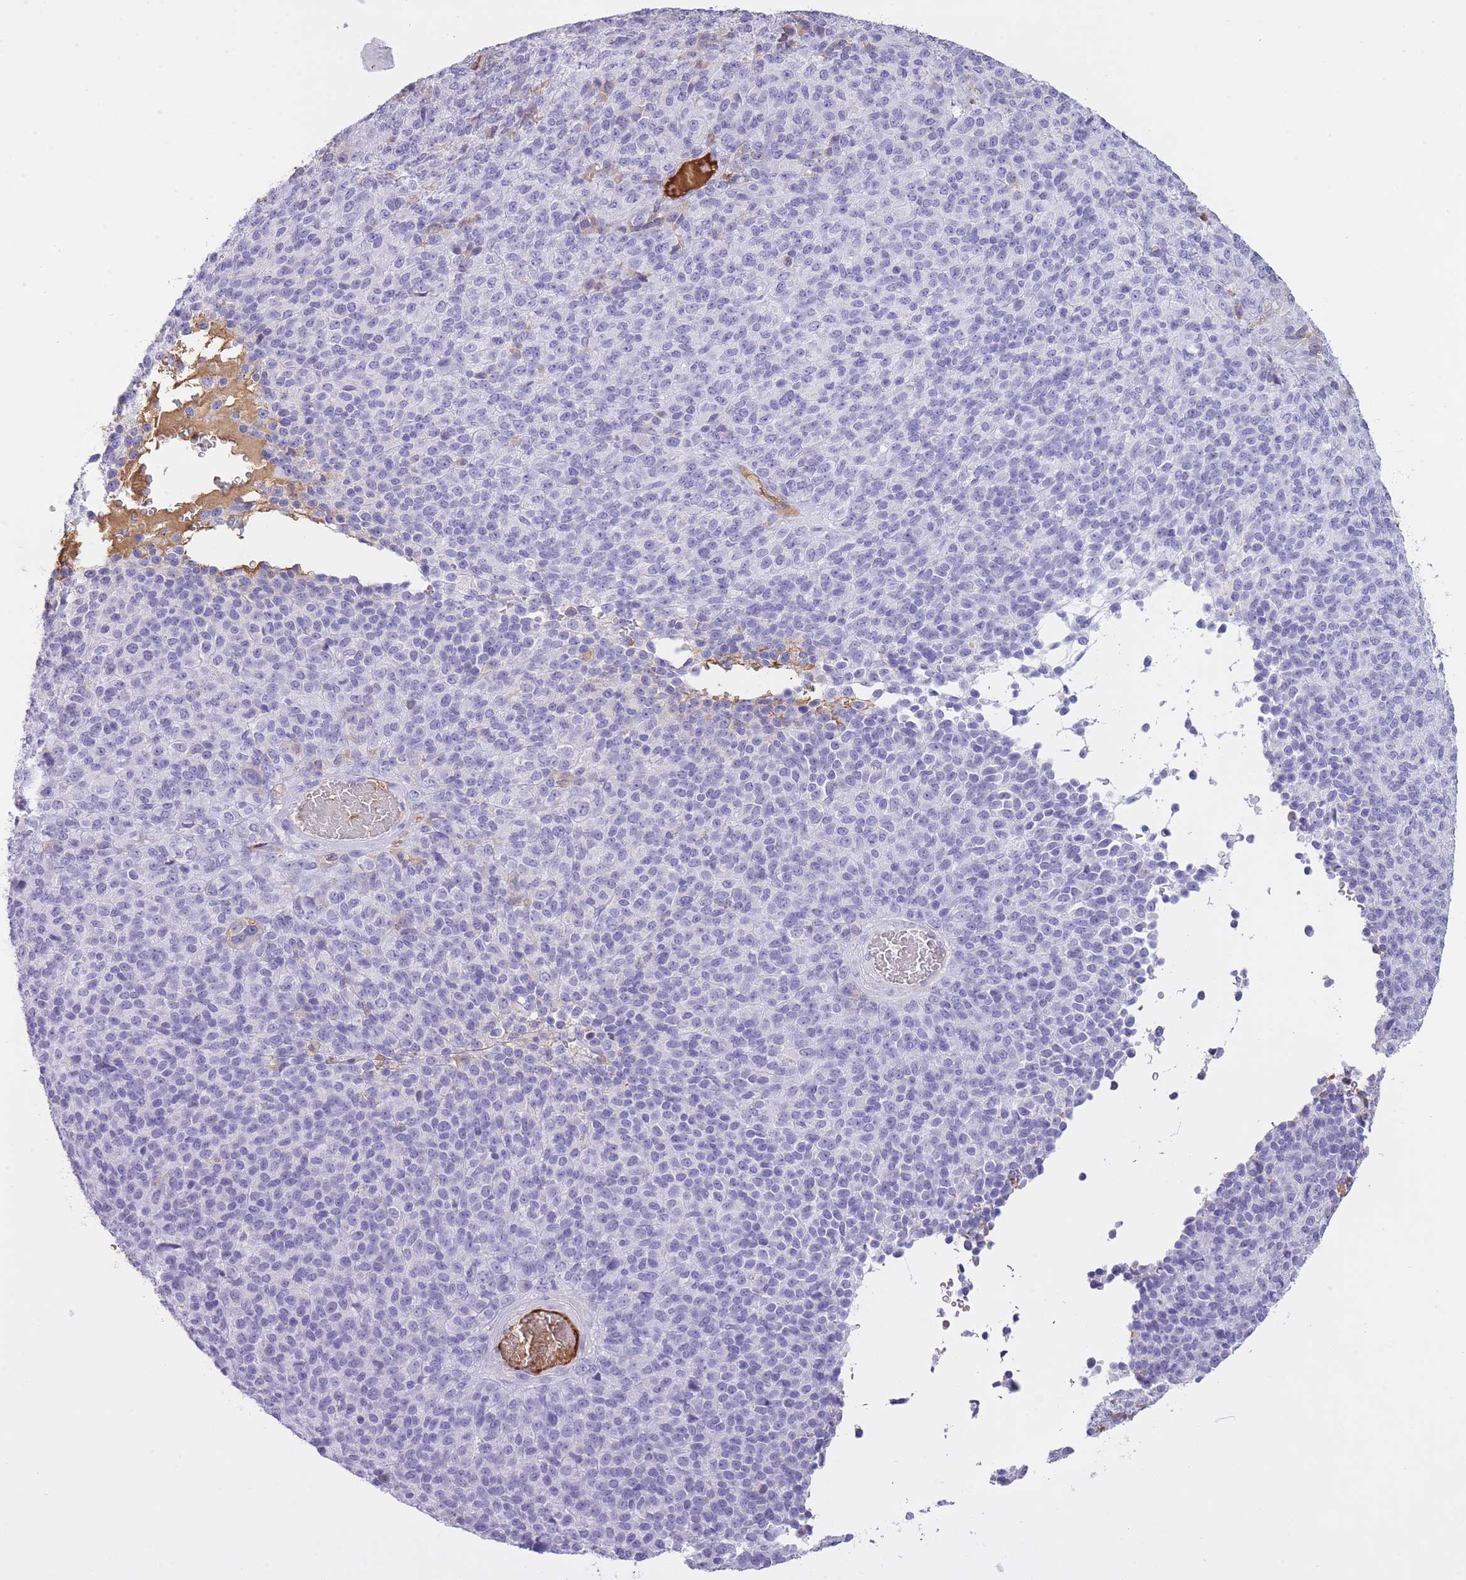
{"staining": {"intensity": "negative", "quantity": "none", "location": "none"}, "tissue": "melanoma", "cell_type": "Tumor cells", "image_type": "cancer", "snomed": [{"axis": "morphology", "description": "Malignant melanoma, Metastatic site"}, {"axis": "topography", "description": "Brain"}], "caption": "High magnification brightfield microscopy of malignant melanoma (metastatic site) stained with DAB (3,3'-diaminobenzidine) (brown) and counterstained with hematoxylin (blue): tumor cells show no significant positivity.", "gene": "AP3S2", "patient": {"sex": "female", "age": 56}}